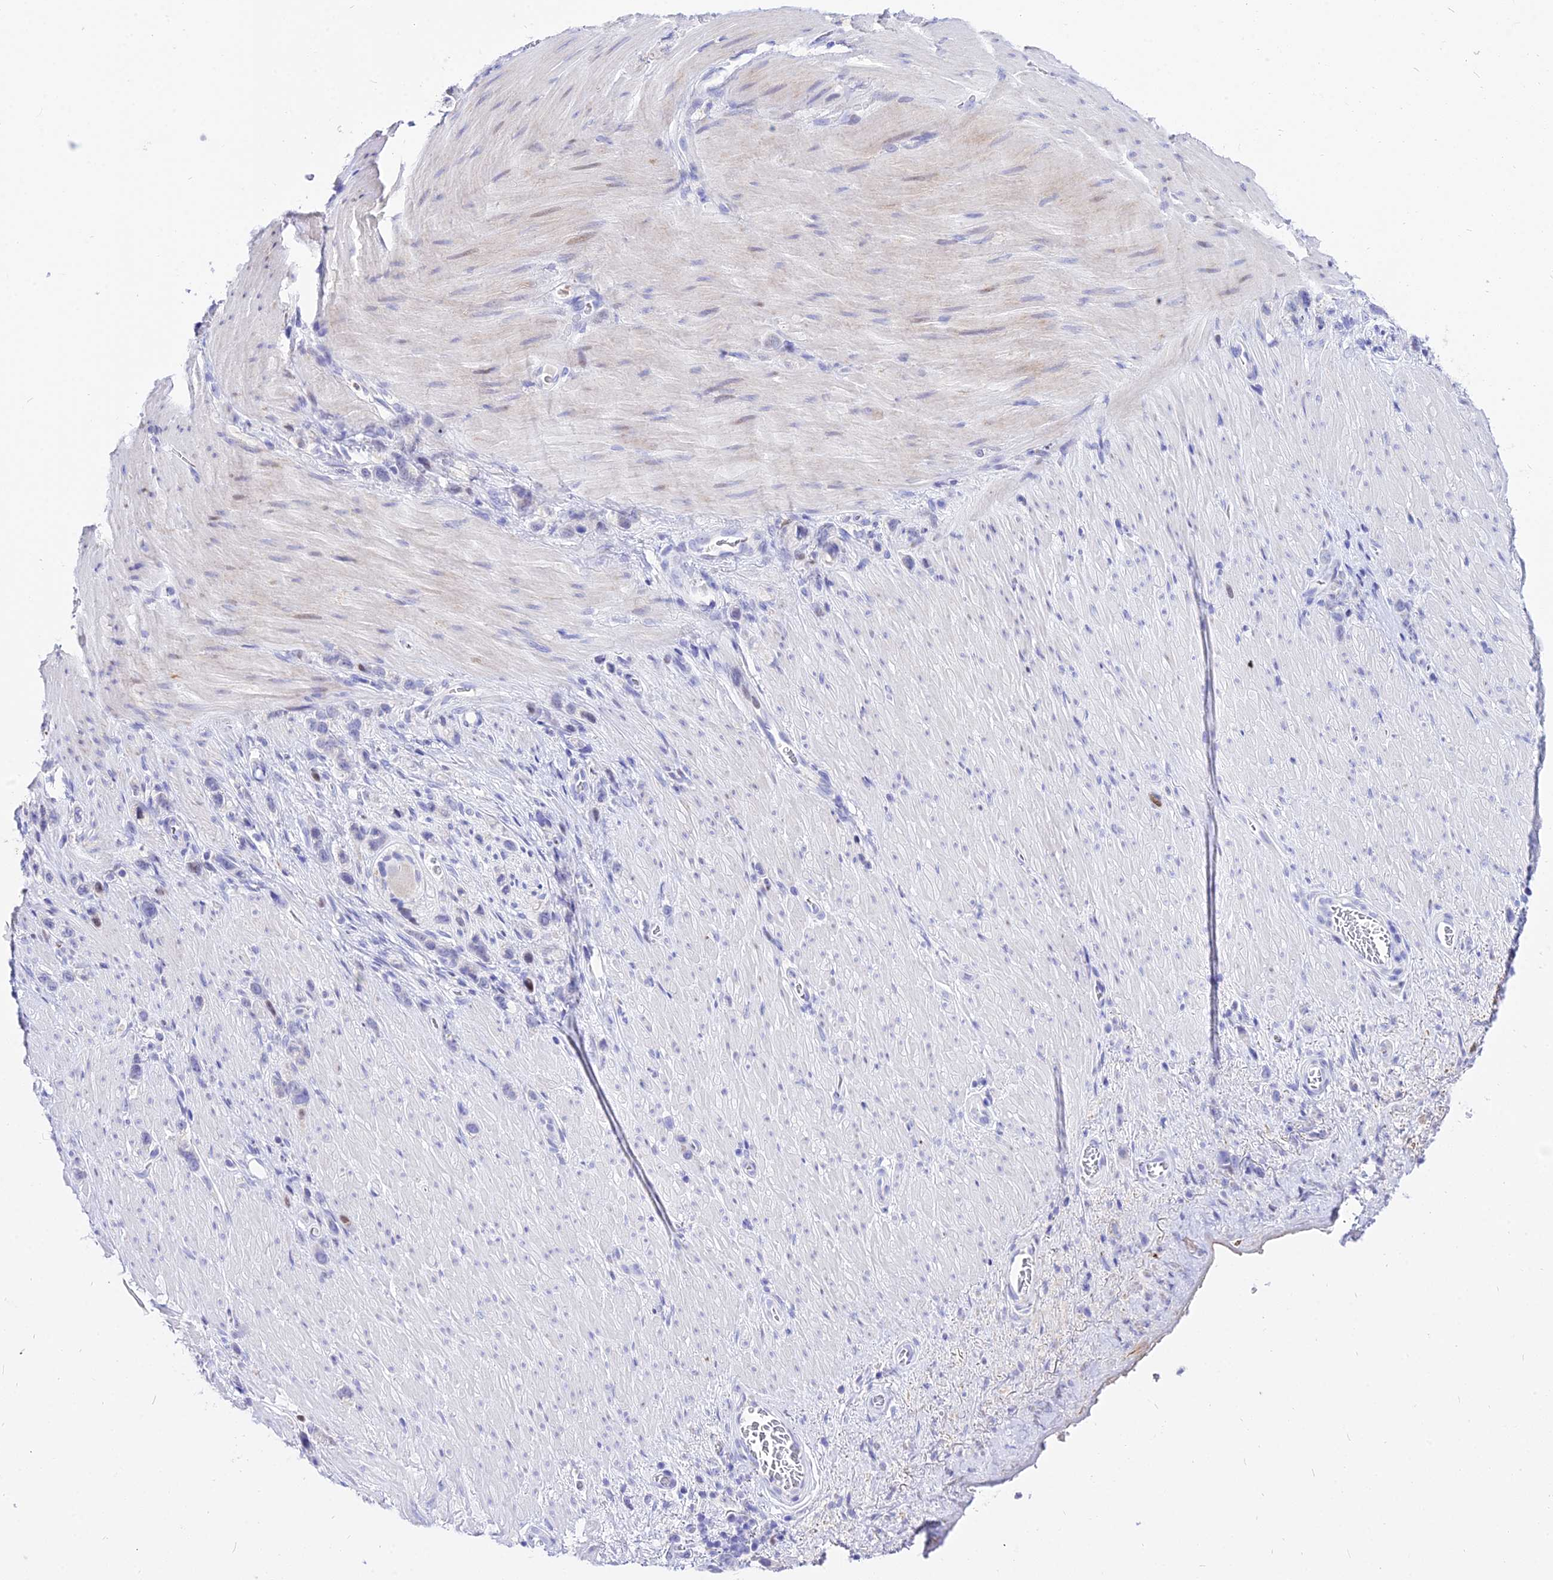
{"staining": {"intensity": "negative", "quantity": "none", "location": "none"}, "tissue": "stomach cancer", "cell_type": "Tumor cells", "image_type": "cancer", "snomed": [{"axis": "morphology", "description": "Adenocarcinoma, NOS"}, {"axis": "topography", "description": "Stomach"}], "caption": "Stomach cancer (adenocarcinoma) stained for a protein using IHC demonstrates no staining tumor cells.", "gene": "CARD18", "patient": {"sex": "female", "age": 65}}